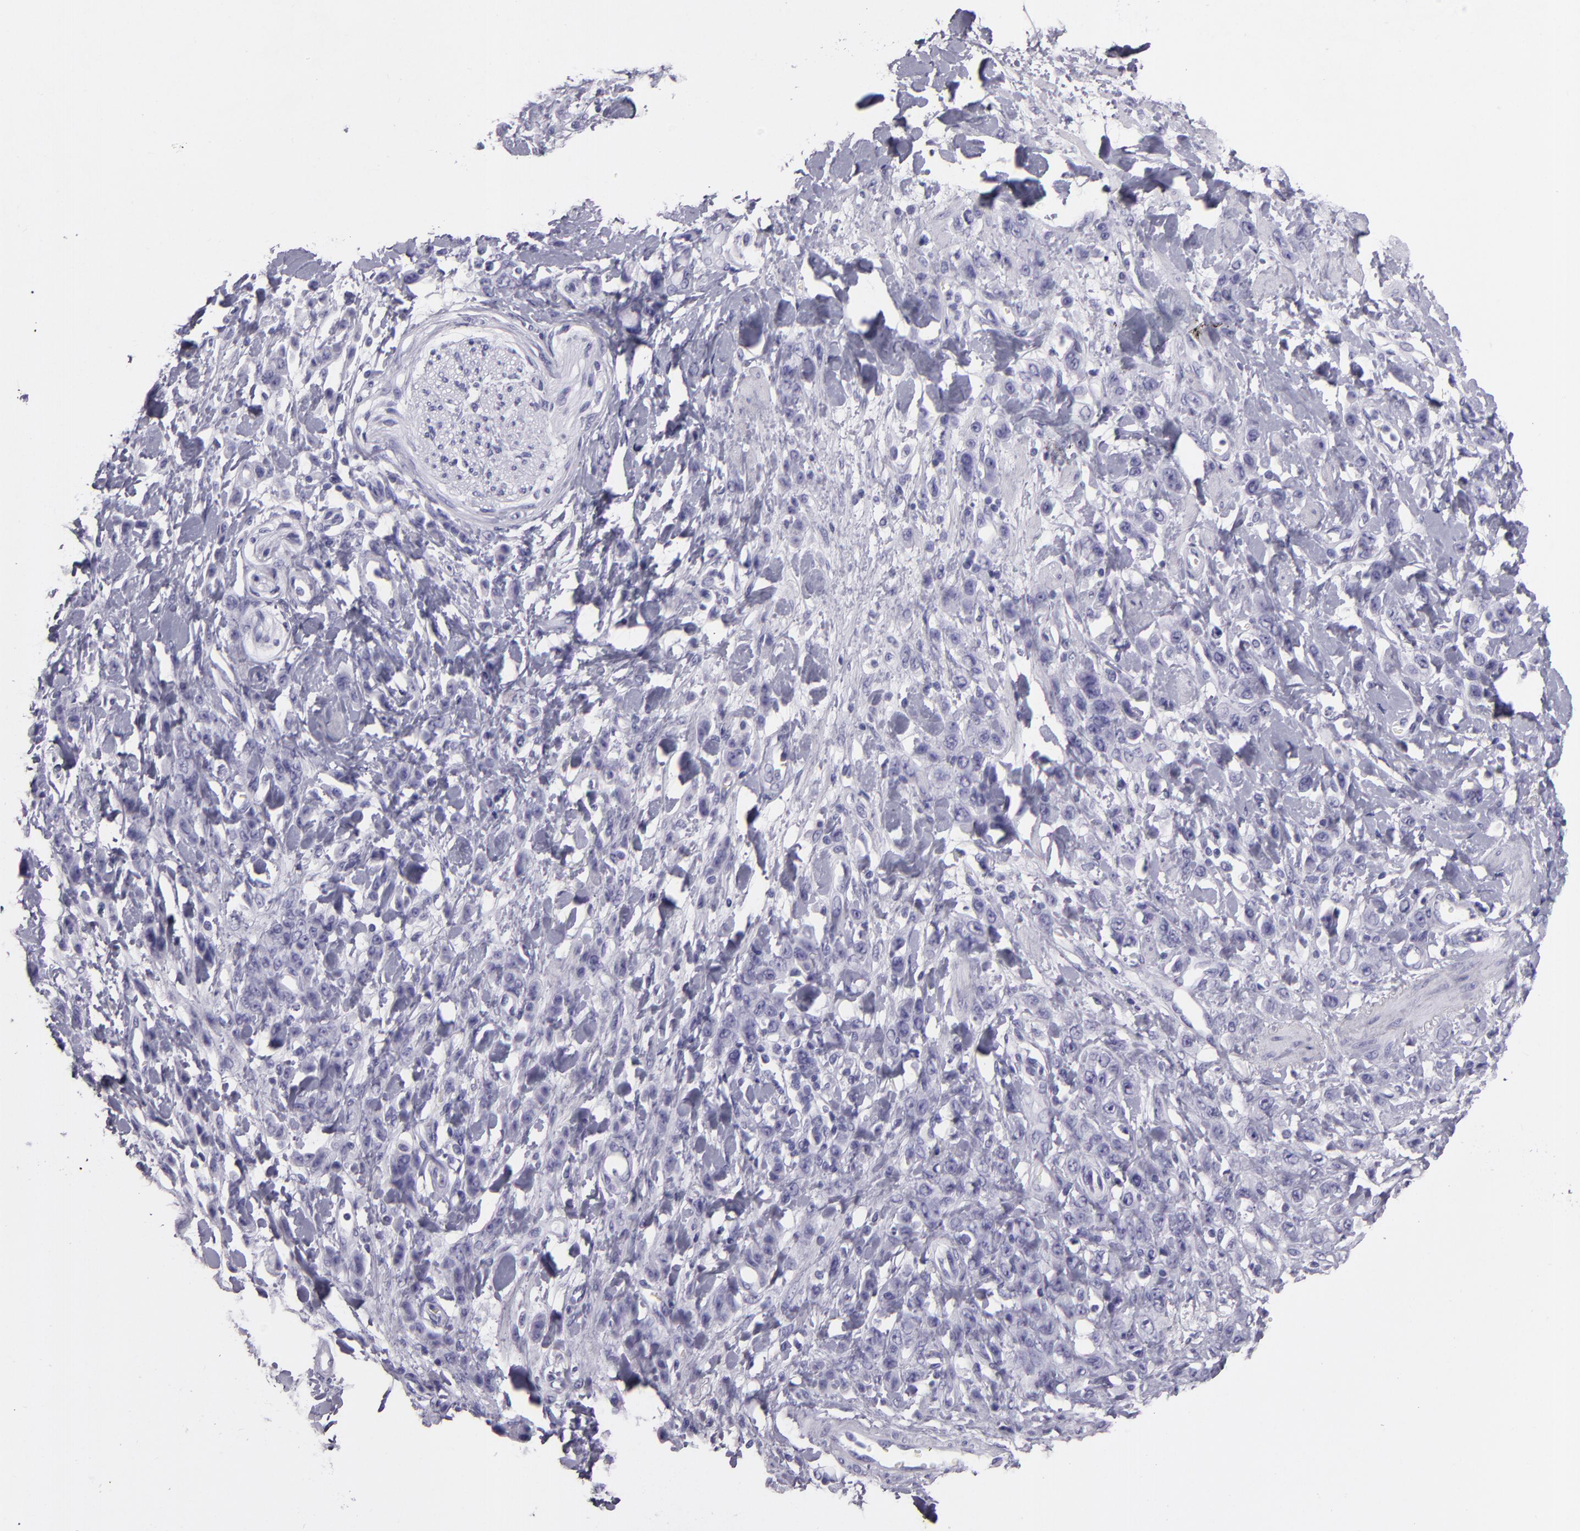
{"staining": {"intensity": "negative", "quantity": "none", "location": "none"}, "tissue": "stomach cancer", "cell_type": "Tumor cells", "image_type": "cancer", "snomed": [{"axis": "morphology", "description": "Normal tissue, NOS"}, {"axis": "morphology", "description": "Adenocarcinoma, NOS"}, {"axis": "topography", "description": "Stomach"}], "caption": "This is an immunohistochemistry (IHC) image of human stomach adenocarcinoma. There is no expression in tumor cells.", "gene": "CR2", "patient": {"sex": "male", "age": 82}}